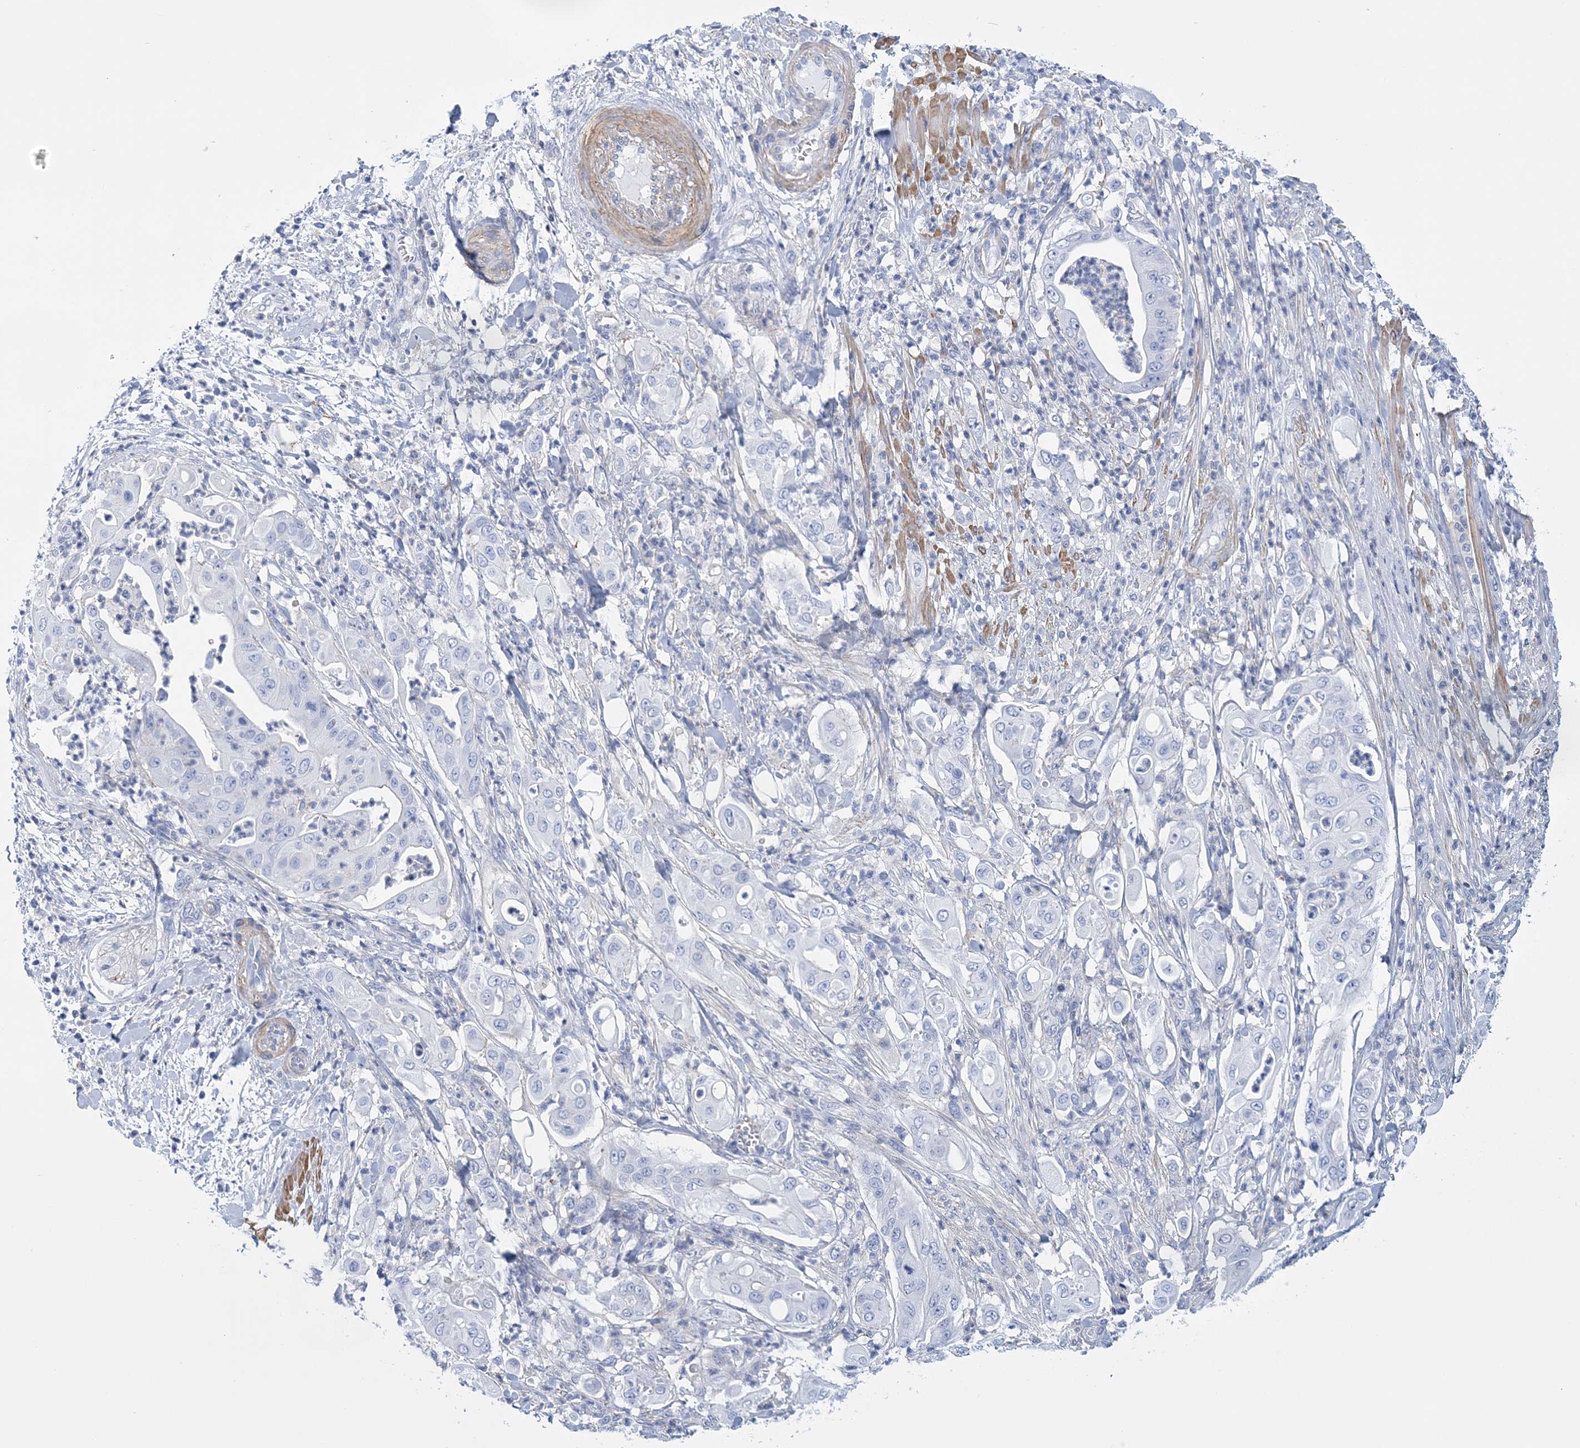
{"staining": {"intensity": "negative", "quantity": "none", "location": "none"}, "tissue": "pancreatic cancer", "cell_type": "Tumor cells", "image_type": "cancer", "snomed": [{"axis": "morphology", "description": "Adenocarcinoma, NOS"}, {"axis": "topography", "description": "Pancreas"}], "caption": "This photomicrograph is of pancreatic cancer (adenocarcinoma) stained with immunohistochemistry to label a protein in brown with the nuclei are counter-stained blue. There is no staining in tumor cells.", "gene": "C11orf21", "patient": {"sex": "female", "age": 77}}